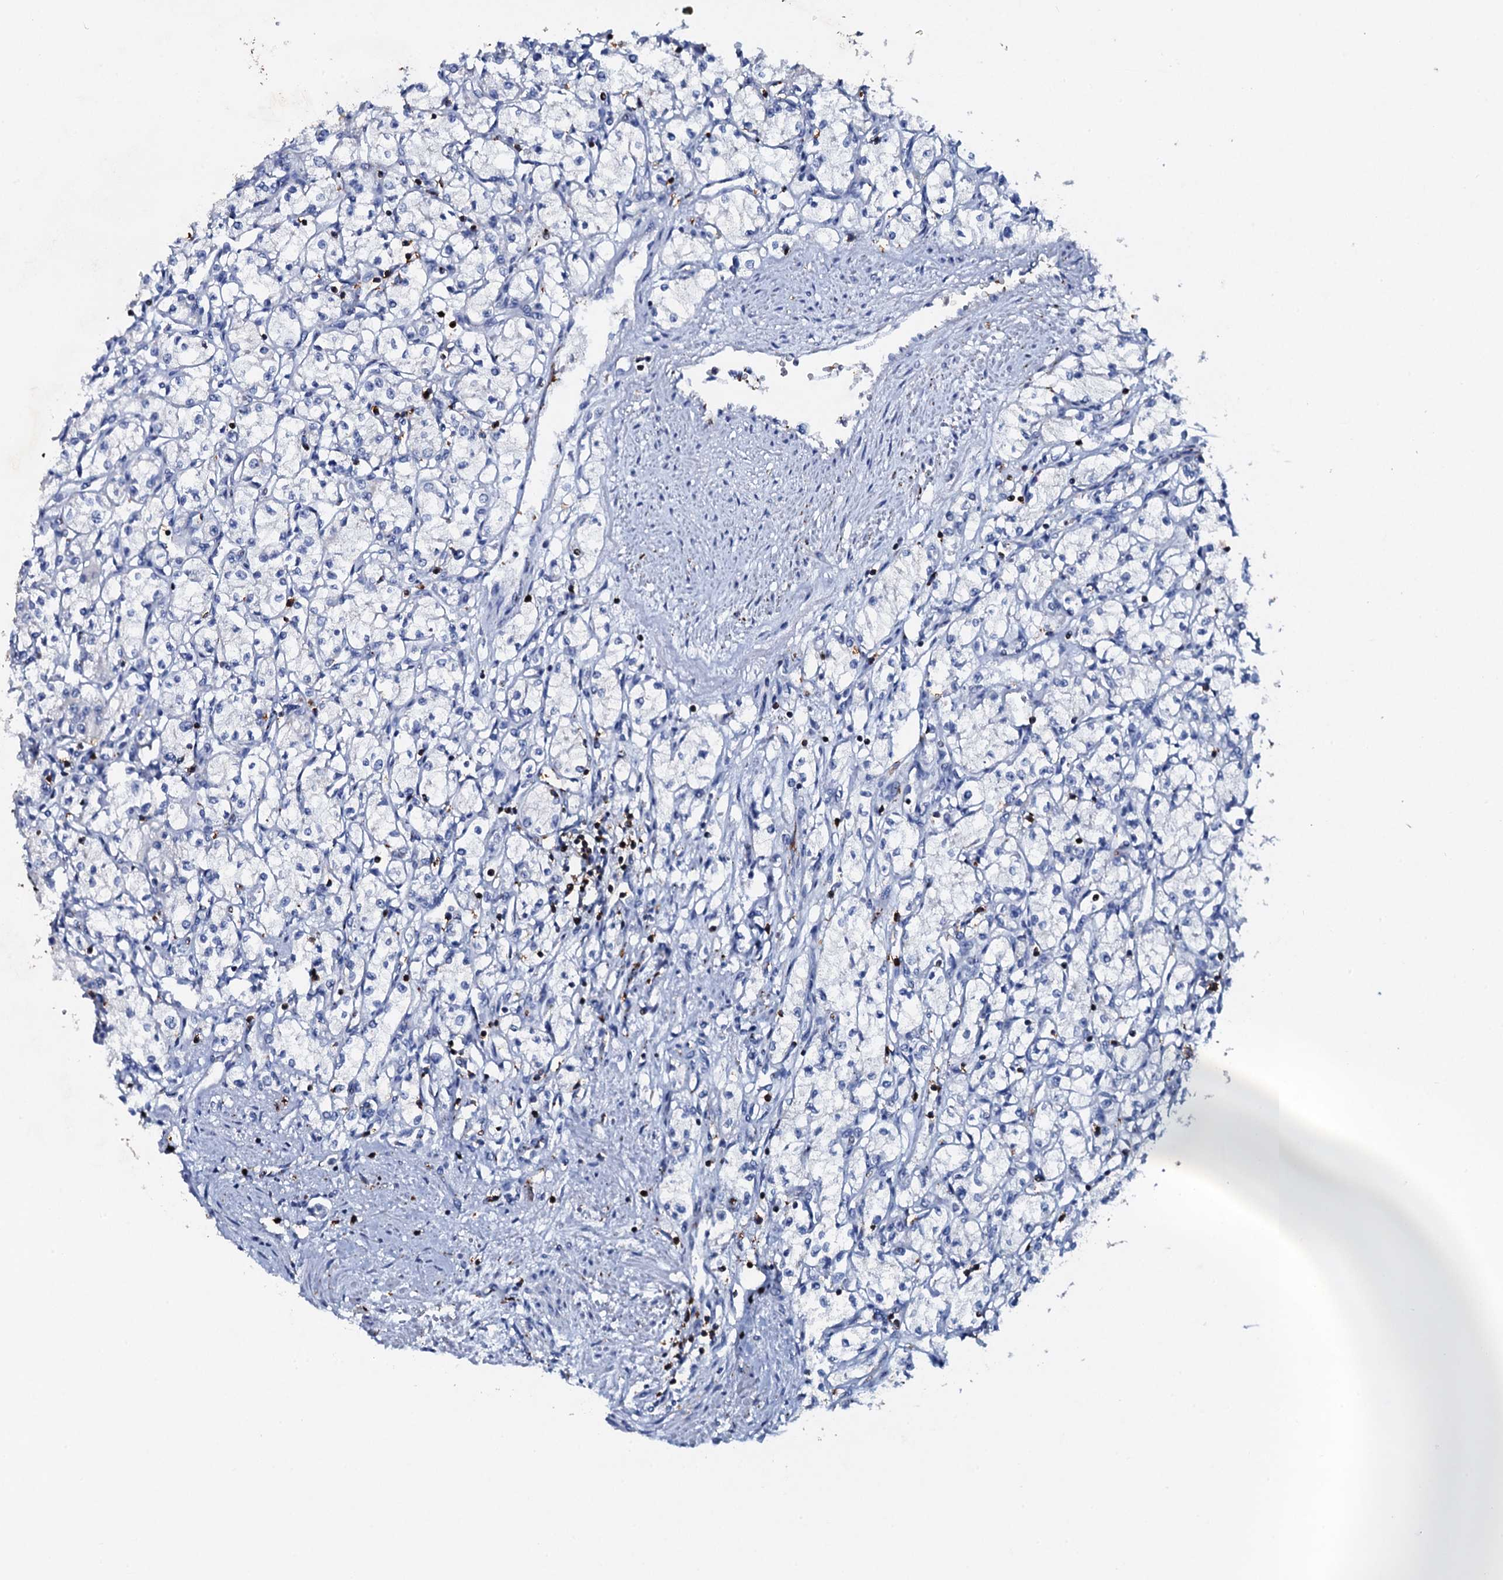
{"staining": {"intensity": "negative", "quantity": "none", "location": "none"}, "tissue": "renal cancer", "cell_type": "Tumor cells", "image_type": "cancer", "snomed": [{"axis": "morphology", "description": "Adenocarcinoma, NOS"}, {"axis": "topography", "description": "Kidney"}], "caption": "Human renal cancer (adenocarcinoma) stained for a protein using IHC demonstrates no expression in tumor cells.", "gene": "MS4A4E", "patient": {"sex": "male", "age": 59}}